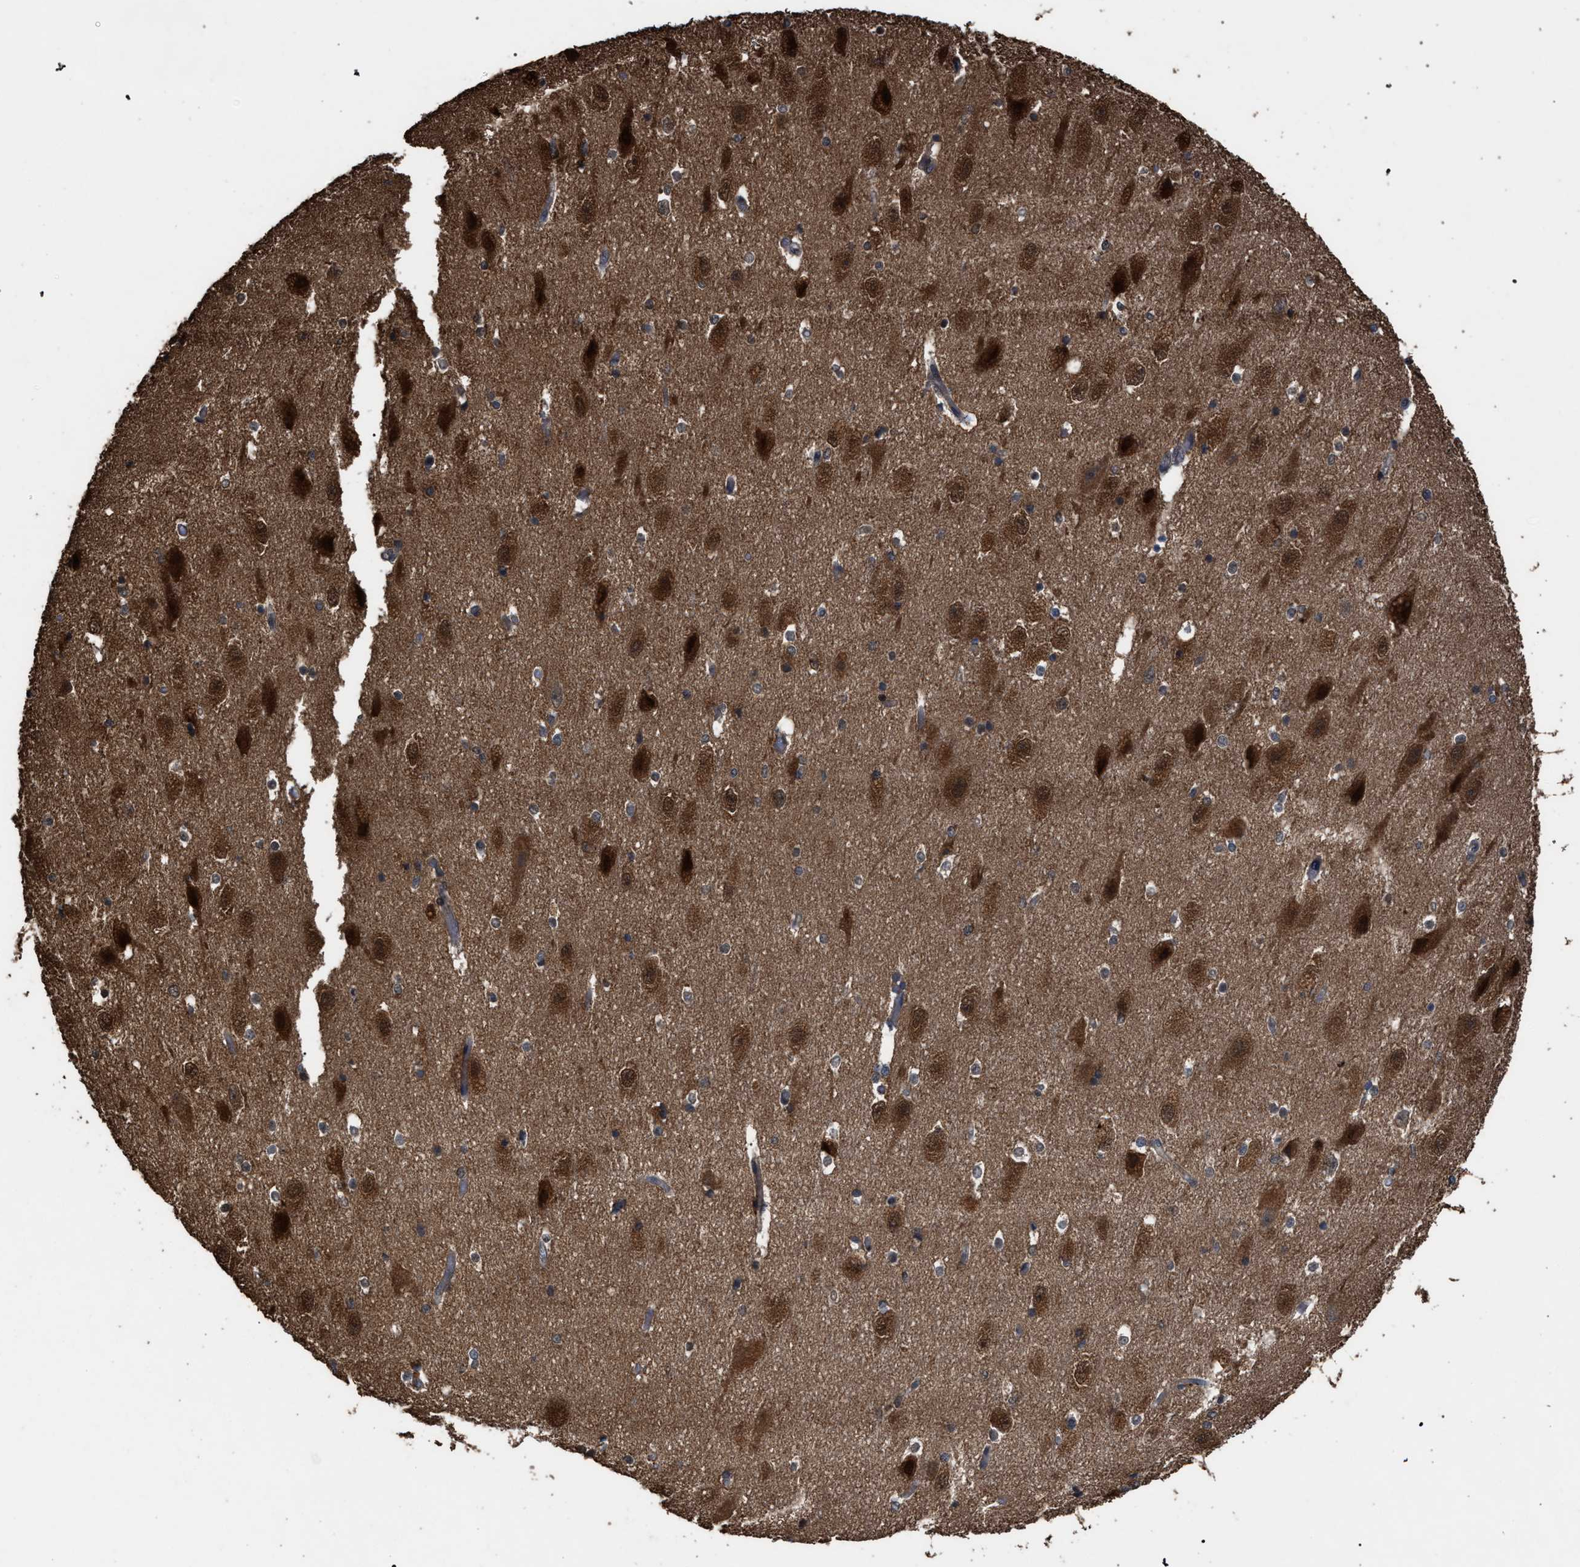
{"staining": {"intensity": "moderate", "quantity": "<25%", "location": "cytoplasmic/membranous"}, "tissue": "hippocampus", "cell_type": "Glial cells", "image_type": "normal", "snomed": [{"axis": "morphology", "description": "Normal tissue, NOS"}, {"axis": "topography", "description": "Hippocampus"}], "caption": "Protein expression by immunohistochemistry shows moderate cytoplasmic/membranous staining in about <25% of glial cells in normal hippocampus.", "gene": "NAA35", "patient": {"sex": "female", "age": 19}}